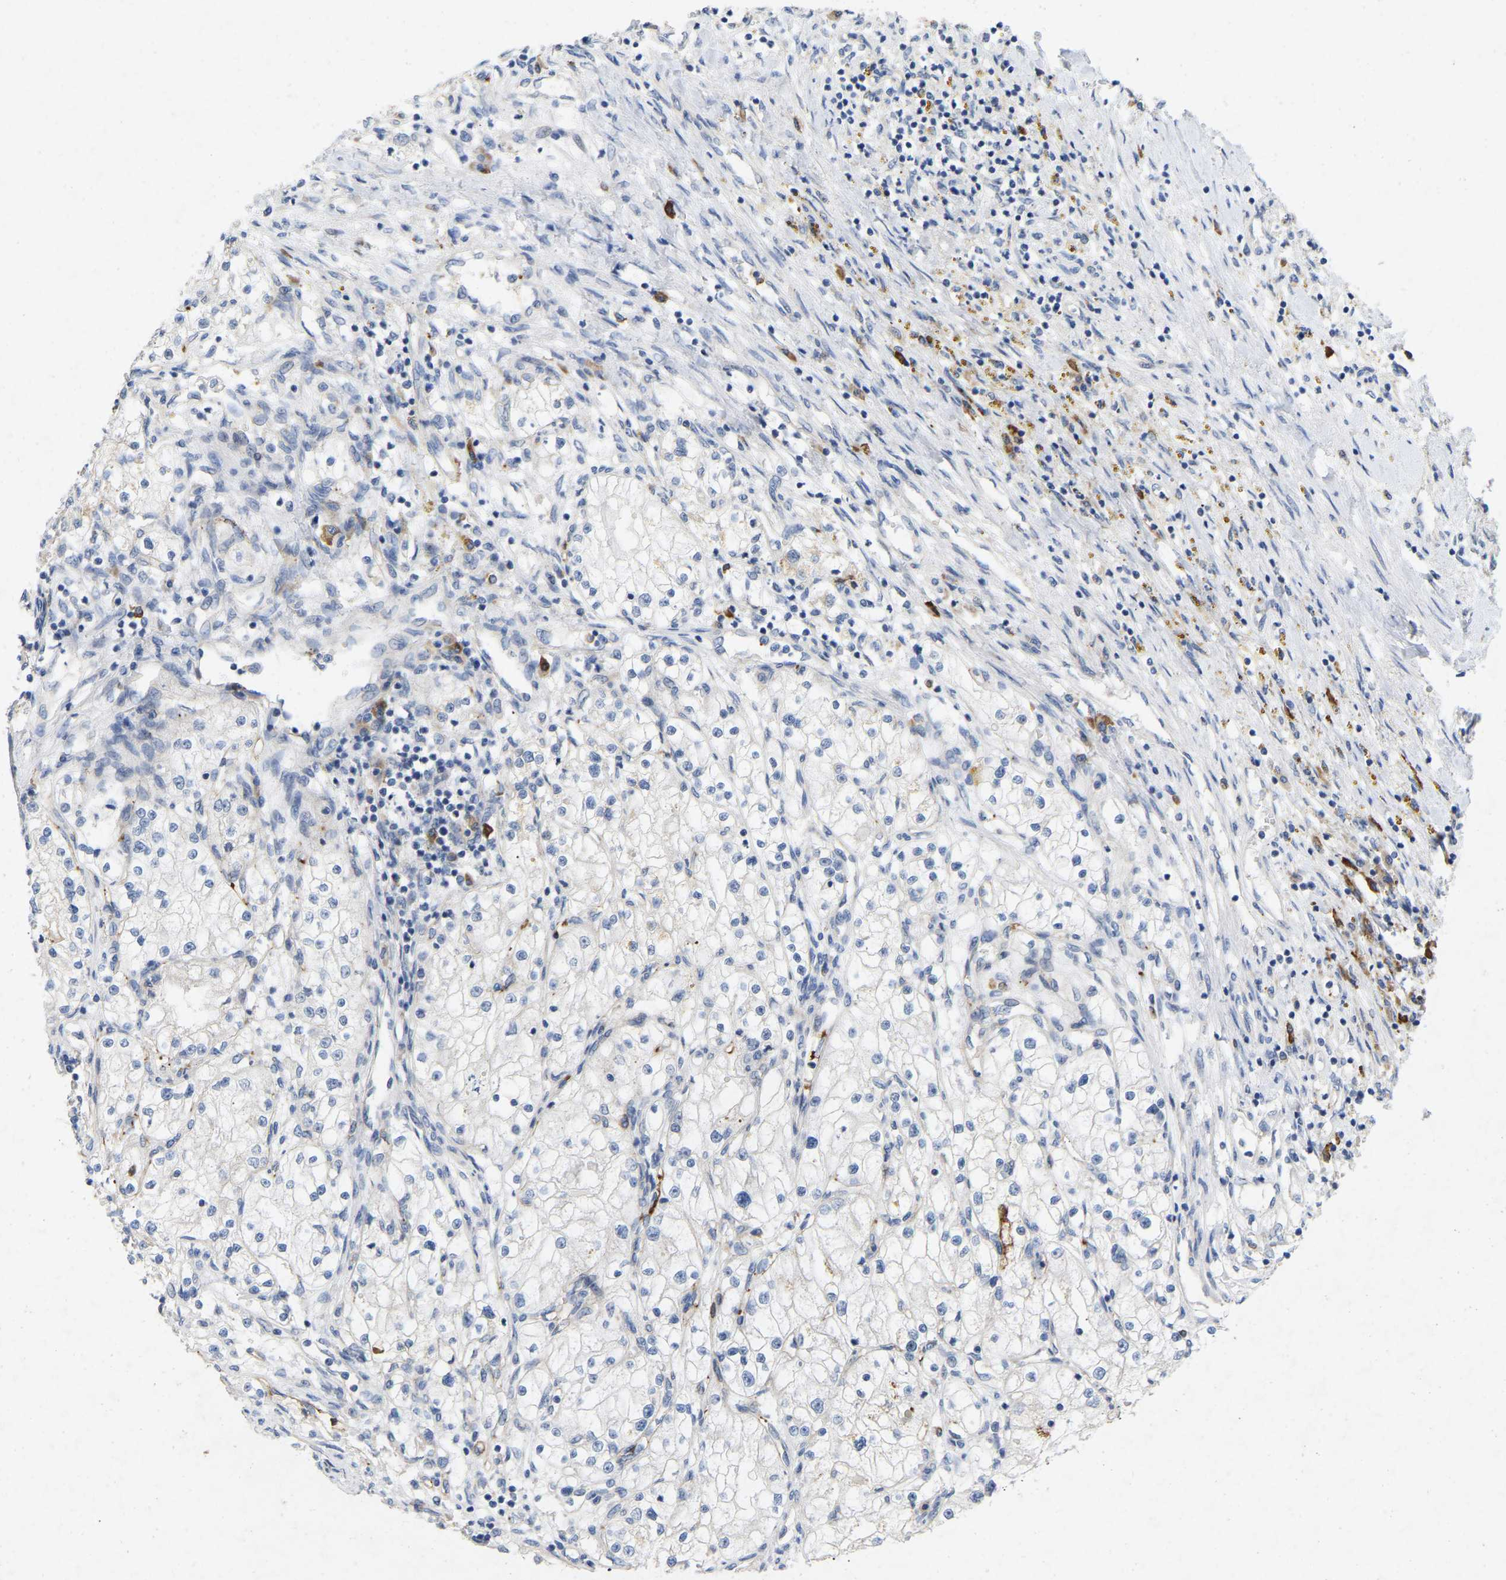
{"staining": {"intensity": "negative", "quantity": "none", "location": "none"}, "tissue": "renal cancer", "cell_type": "Tumor cells", "image_type": "cancer", "snomed": [{"axis": "morphology", "description": "Adenocarcinoma, NOS"}, {"axis": "topography", "description": "Kidney"}], "caption": "A high-resolution image shows immunohistochemistry staining of renal adenocarcinoma, which displays no significant expression in tumor cells.", "gene": "RHEB", "patient": {"sex": "male", "age": 68}}